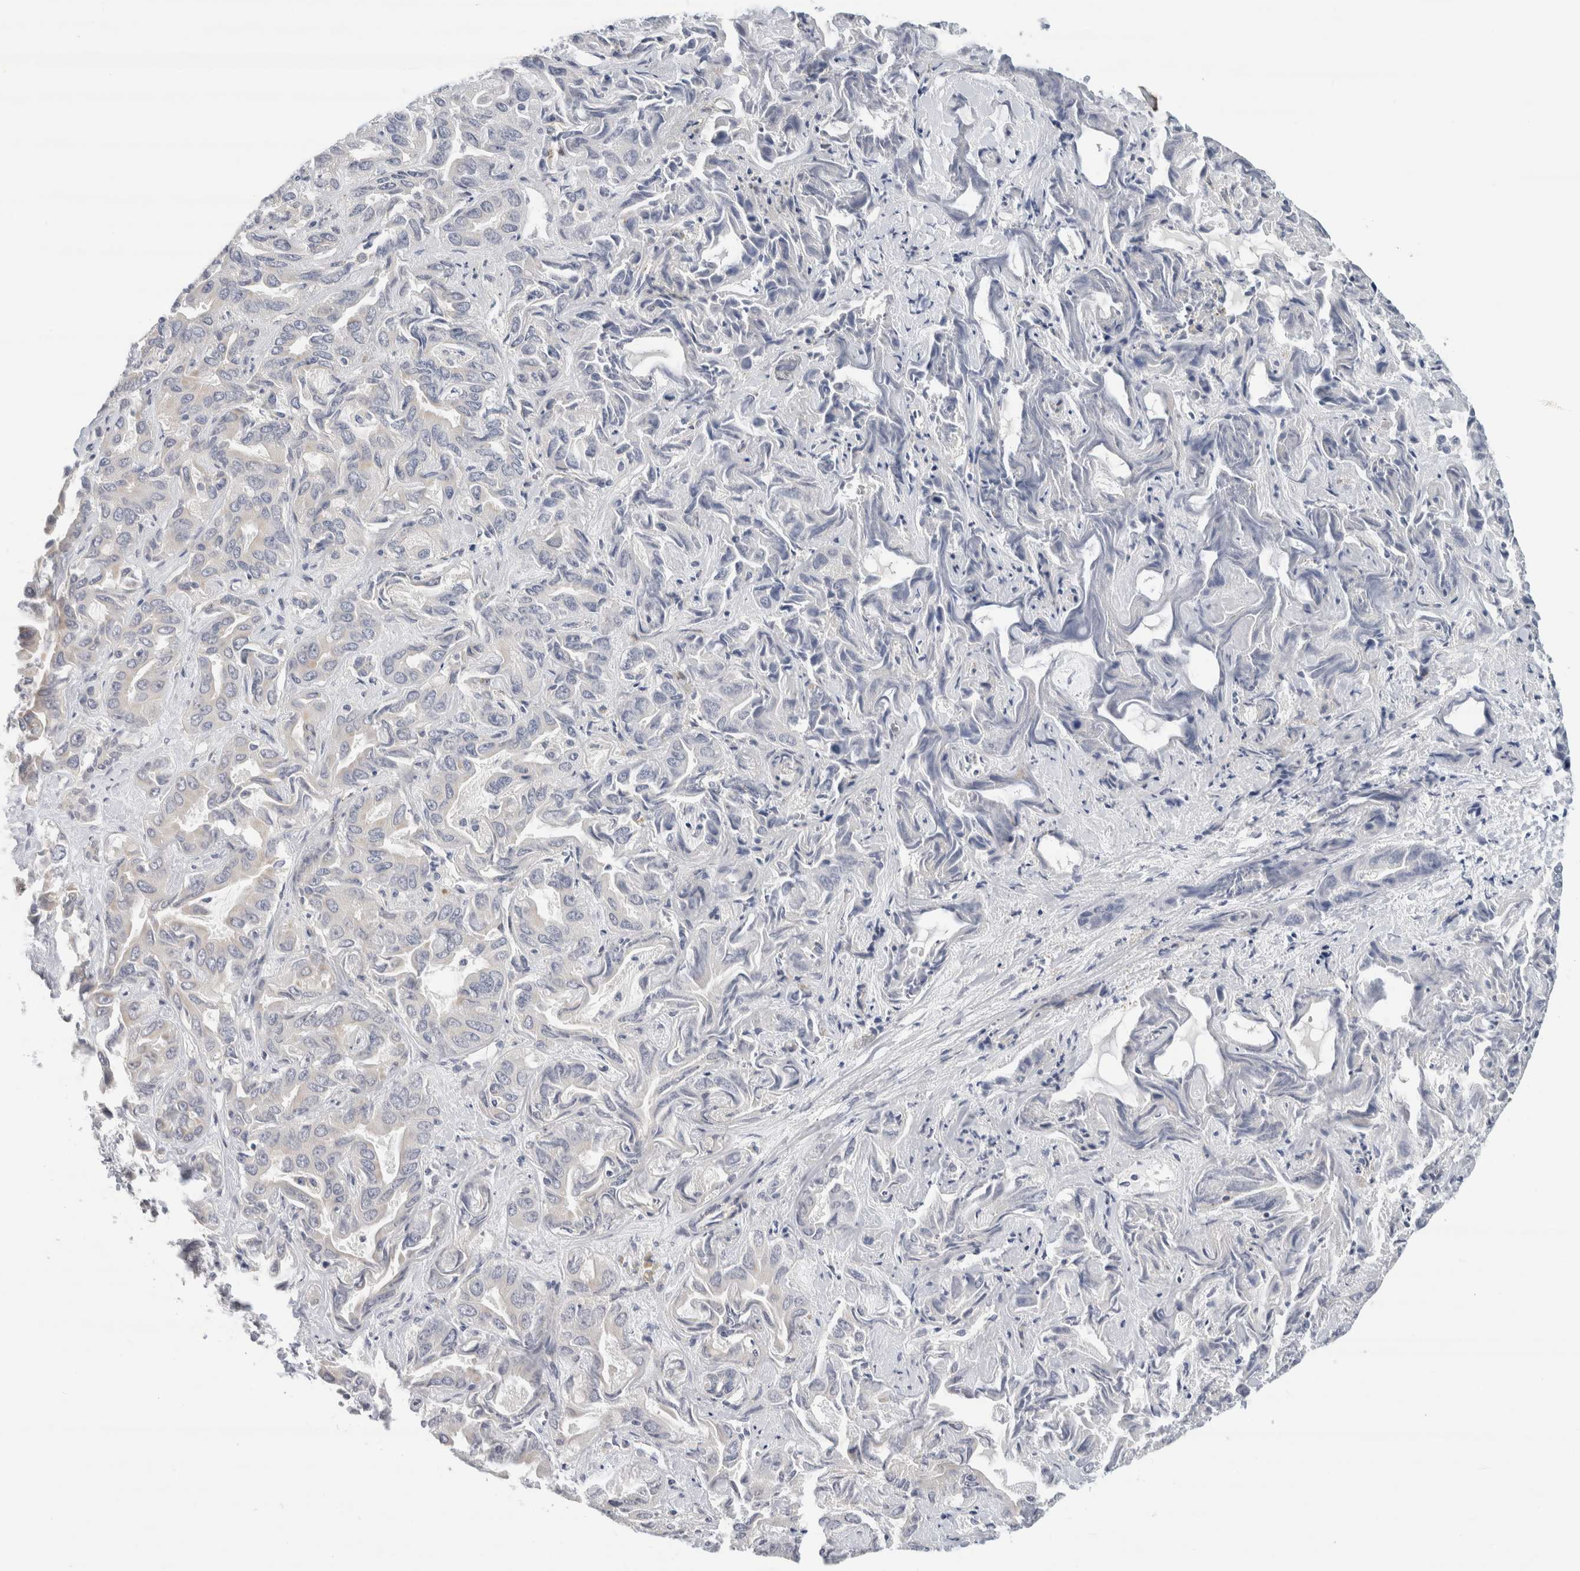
{"staining": {"intensity": "weak", "quantity": "<25%", "location": "cytoplasmic/membranous"}, "tissue": "liver cancer", "cell_type": "Tumor cells", "image_type": "cancer", "snomed": [{"axis": "morphology", "description": "Cholangiocarcinoma"}, {"axis": "topography", "description": "Liver"}], "caption": "Liver cancer (cholangiocarcinoma) stained for a protein using immunohistochemistry reveals no positivity tumor cells.", "gene": "EIF4G3", "patient": {"sex": "female", "age": 52}}